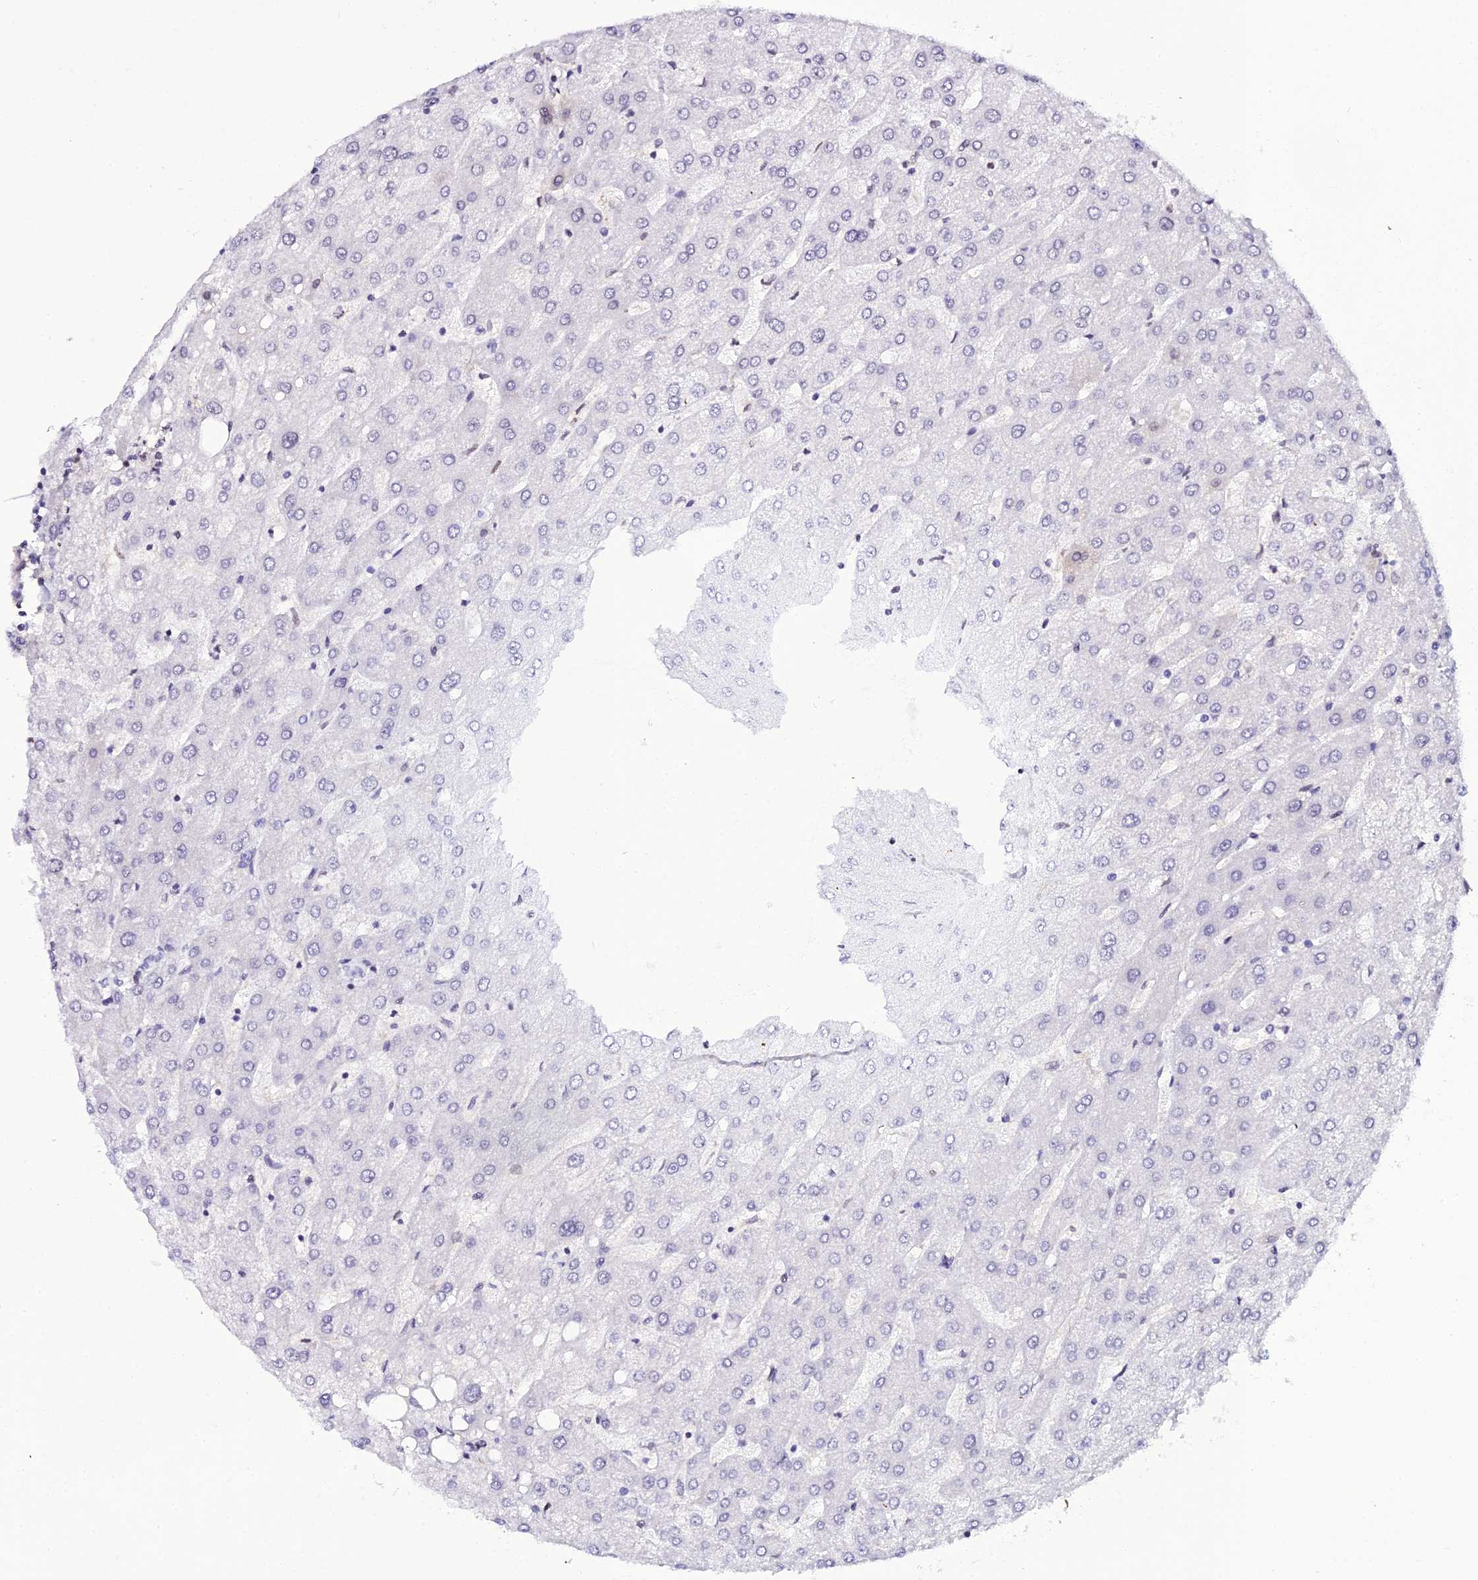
{"staining": {"intensity": "negative", "quantity": "none", "location": "none"}, "tissue": "liver", "cell_type": "Cholangiocytes", "image_type": "normal", "snomed": [{"axis": "morphology", "description": "Normal tissue, NOS"}, {"axis": "topography", "description": "Liver"}], "caption": "Human liver stained for a protein using IHC demonstrates no positivity in cholangiocytes.", "gene": "DEFB132", "patient": {"sex": "male", "age": 67}}